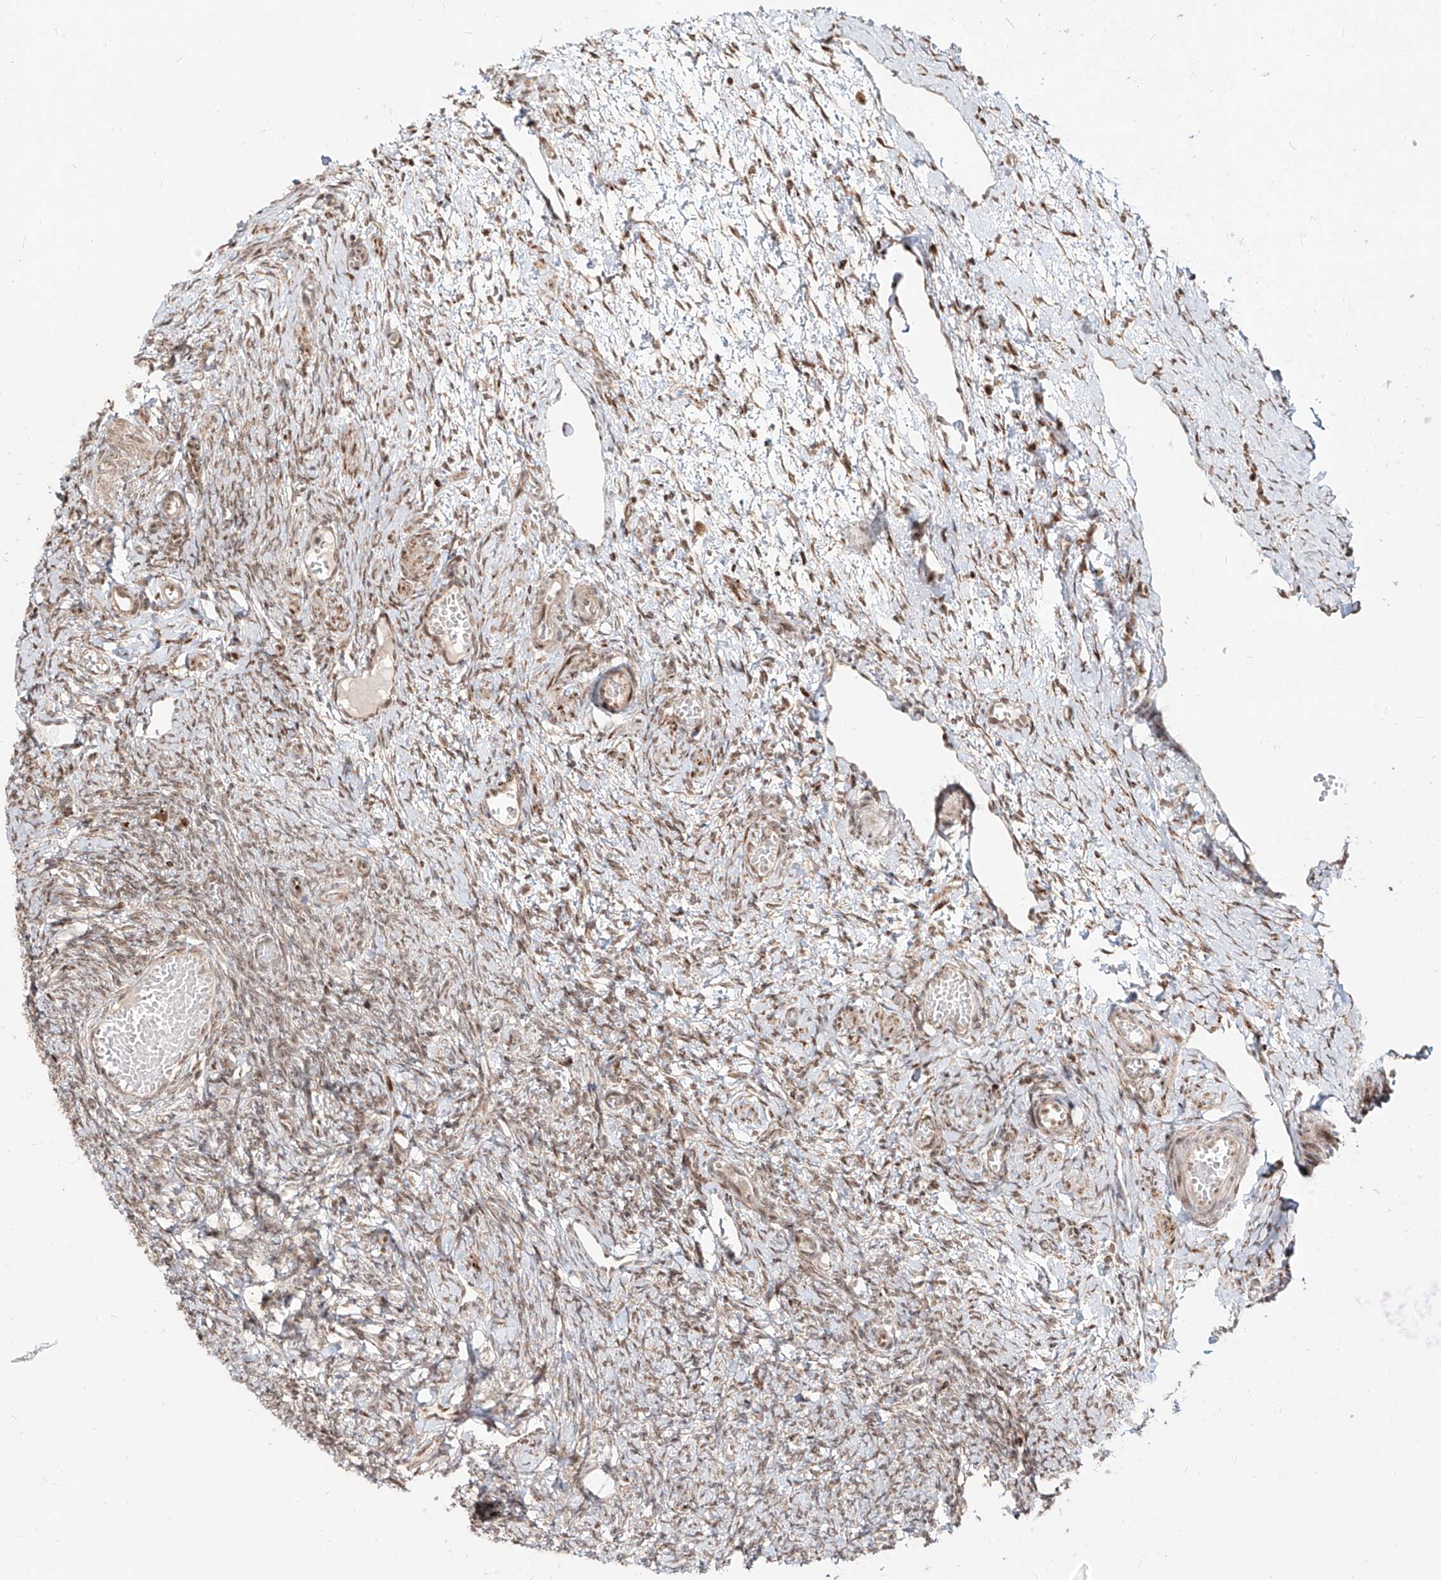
{"staining": {"intensity": "weak", "quantity": ">75%", "location": "cytoplasmic/membranous,nuclear"}, "tissue": "ovary", "cell_type": "Follicle cells", "image_type": "normal", "snomed": [{"axis": "morphology", "description": "Adenocarcinoma, NOS"}, {"axis": "topography", "description": "Endometrium"}], "caption": "A low amount of weak cytoplasmic/membranous,nuclear expression is present in approximately >75% of follicle cells in normal ovary.", "gene": "ZNF710", "patient": {"sex": "female", "age": 32}}